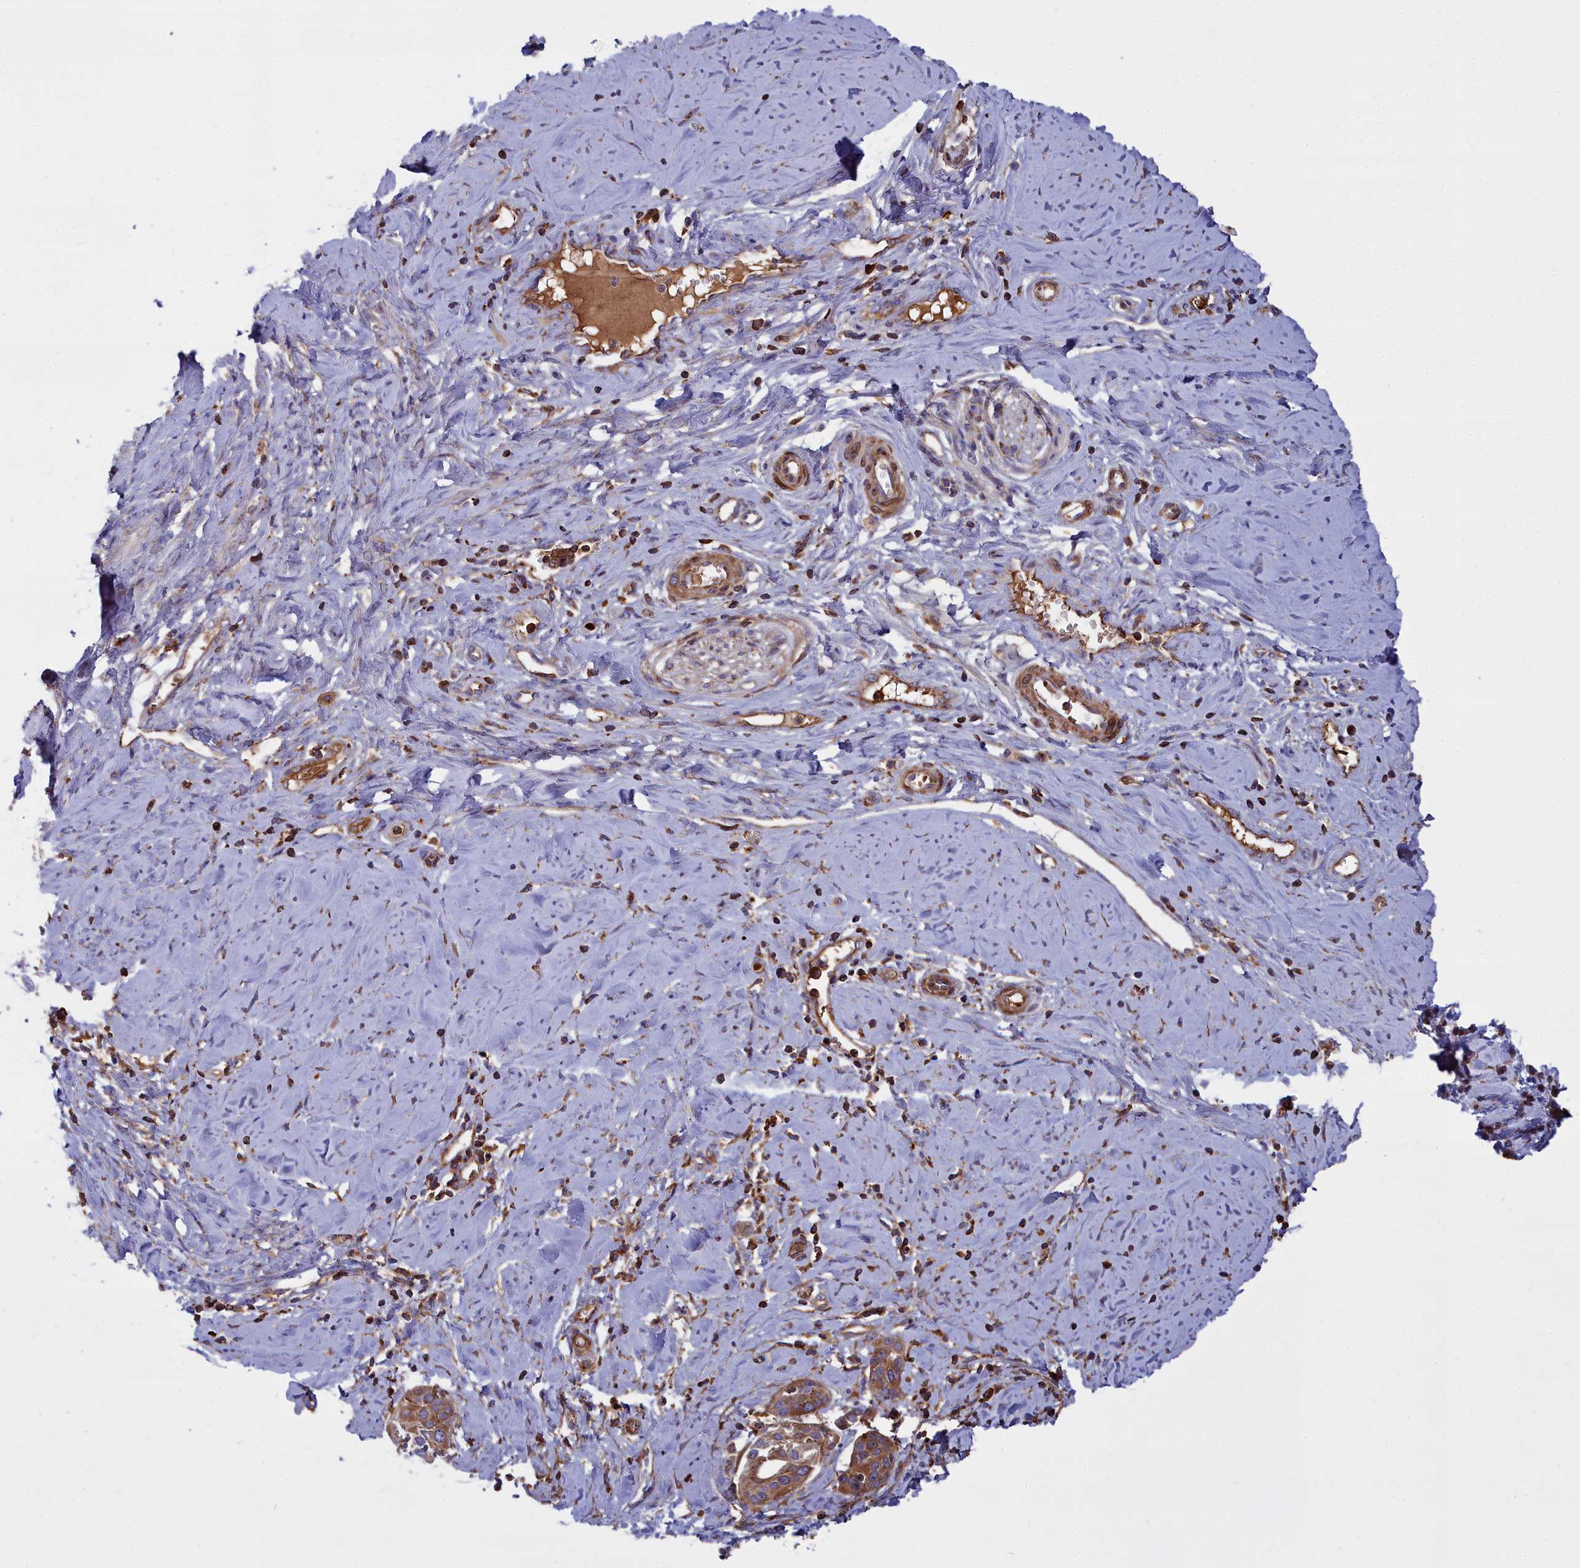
{"staining": {"intensity": "moderate", "quantity": ">75%", "location": "cytoplasmic/membranous"}, "tissue": "cervical cancer", "cell_type": "Tumor cells", "image_type": "cancer", "snomed": [{"axis": "morphology", "description": "Squamous cell carcinoma, NOS"}, {"axis": "topography", "description": "Cervix"}], "caption": "Brown immunohistochemical staining in cervical cancer demonstrates moderate cytoplasmic/membranous expression in approximately >75% of tumor cells.", "gene": "LNPEP", "patient": {"sex": "female", "age": 44}}